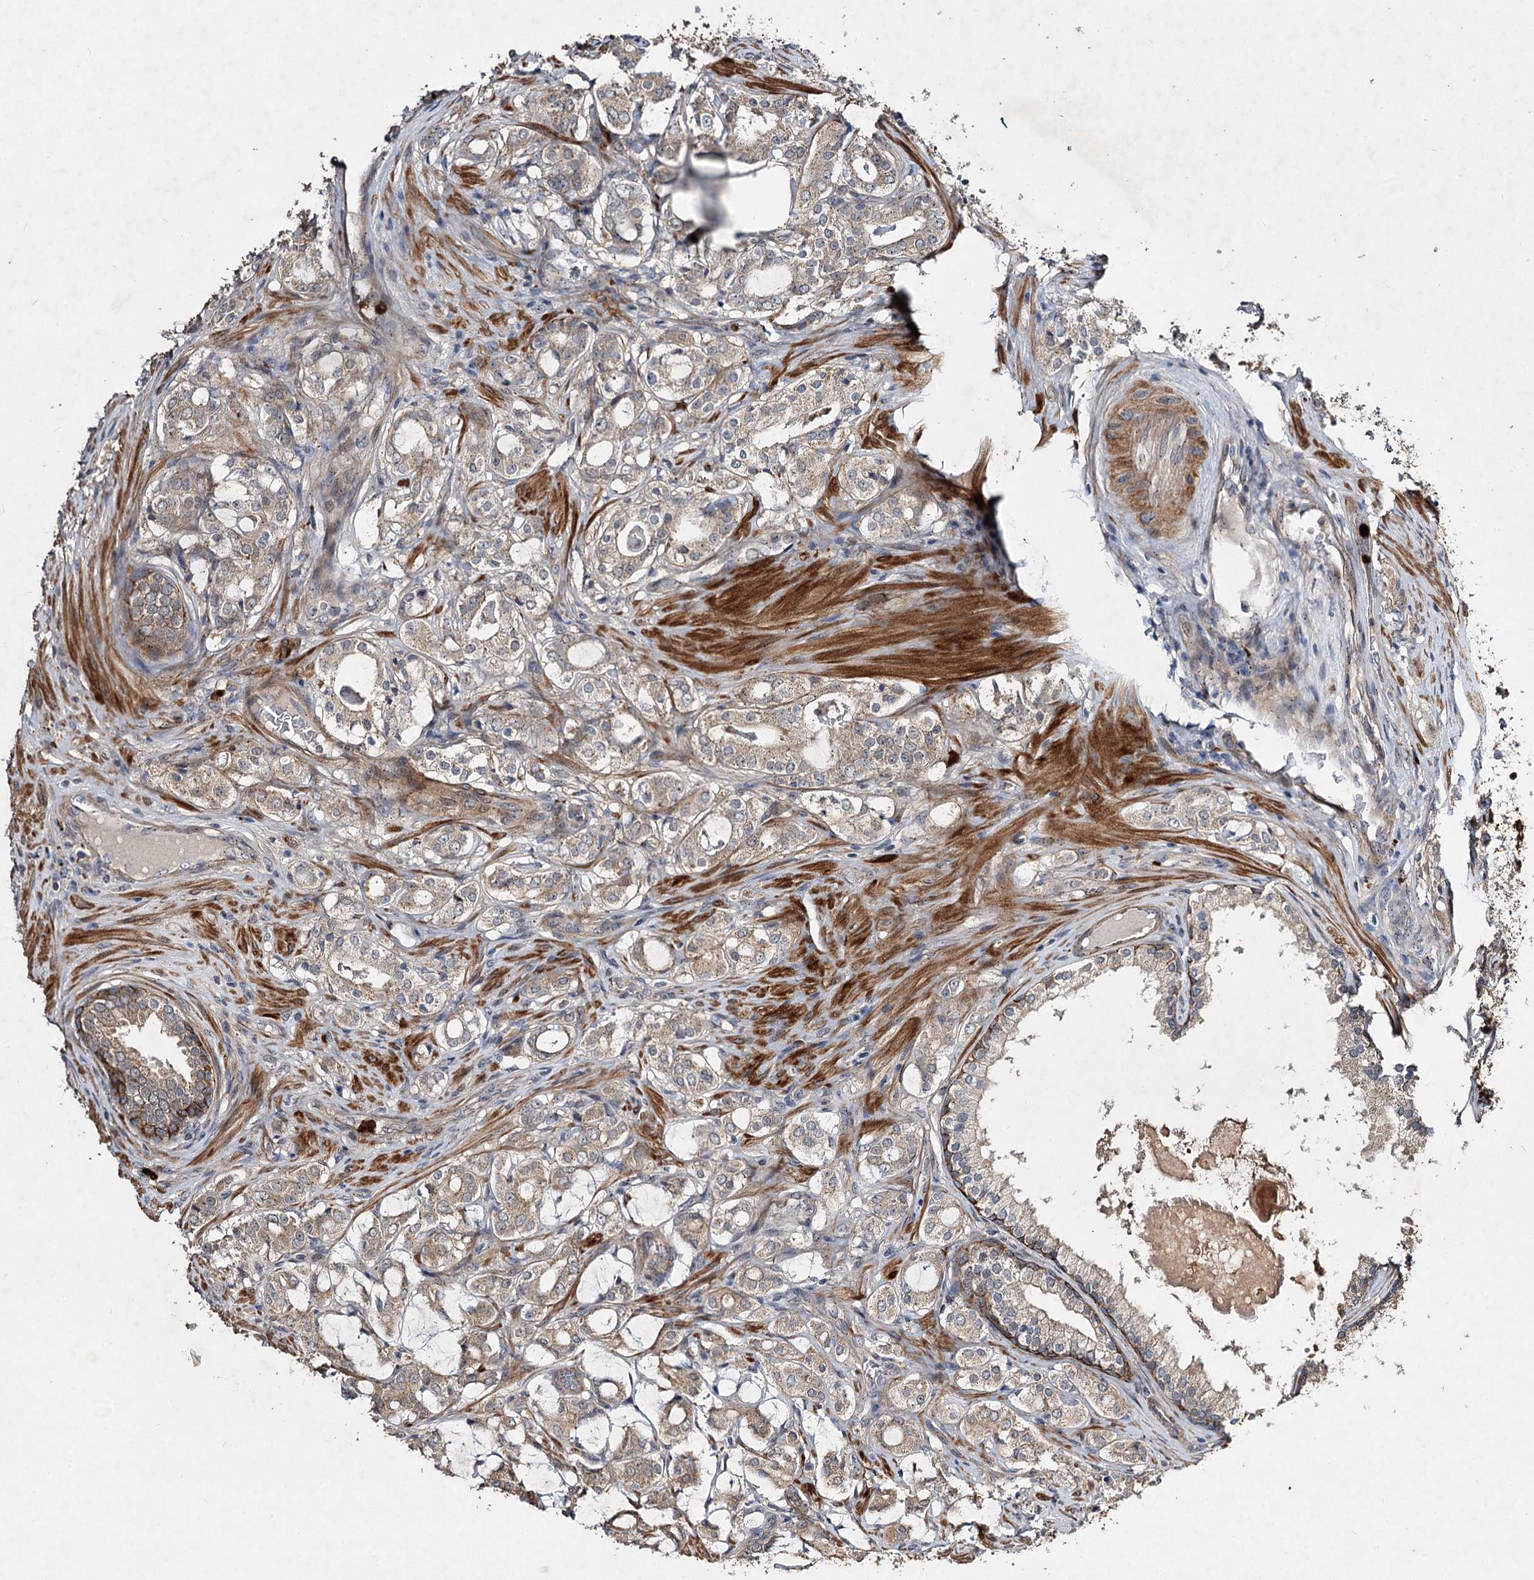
{"staining": {"intensity": "weak", "quantity": ">75%", "location": "cytoplasmic/membranous"}, "tissue": "prostate cancer", "cell_type": "Tumor cells", "image_type": "cancer", "snomed": [{"axis": "morphology", "description": "Adenocarcinoma, High grade"}, {"axis": "topography", "description": "Prostate"}], "caption": "IHC (DAB) staining of human high-grade adenocarcinoma (prostate) displays weak cytoplasmic/membranous protein expression in about >75% of tumor cells. (IHC, brightfield microscopy, high magnification).", "gene": "MINDY3", "patient": {"sex": "male", "age": 63}}